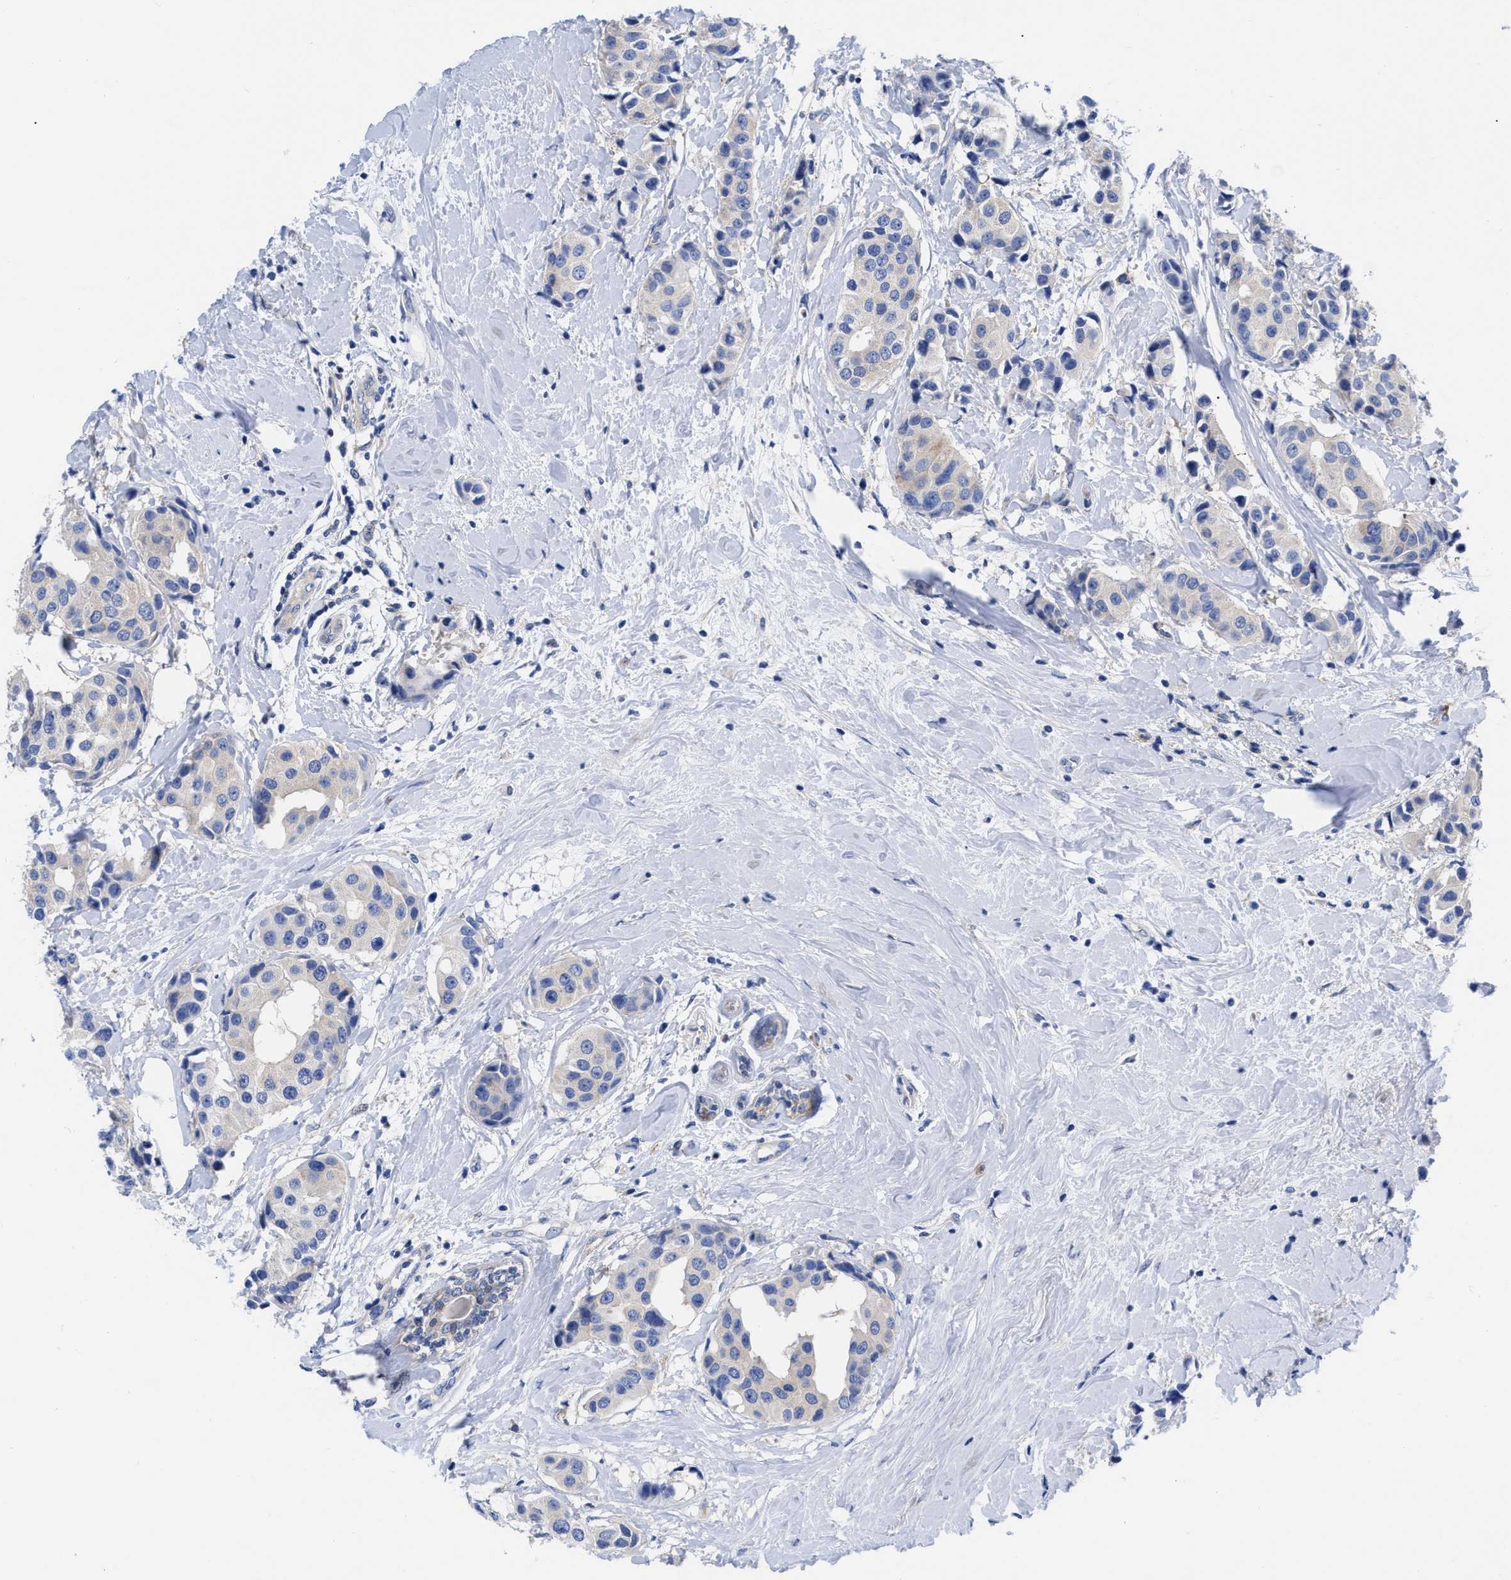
{"staining": {"intensity": "negative", "quantity": "none", "location": "none"}, "tissue": "breast cancer", "cell_type": "Tumor cells", "image_type": "cancer", "snomed": [{"axis": "morphology", "description": "Normal tissue, NOS"}, {"axis": "morphology", "description": "Duct carcinoma"}, {"axis": "topography", "description": "Breast"}], "caption": "IHC micrograph of human breast cancer stained for a protein (brown), which reveals no positivity in tumor cells.", "gene": "RBKS", "patient": {"sex": "female", "age": 39}}